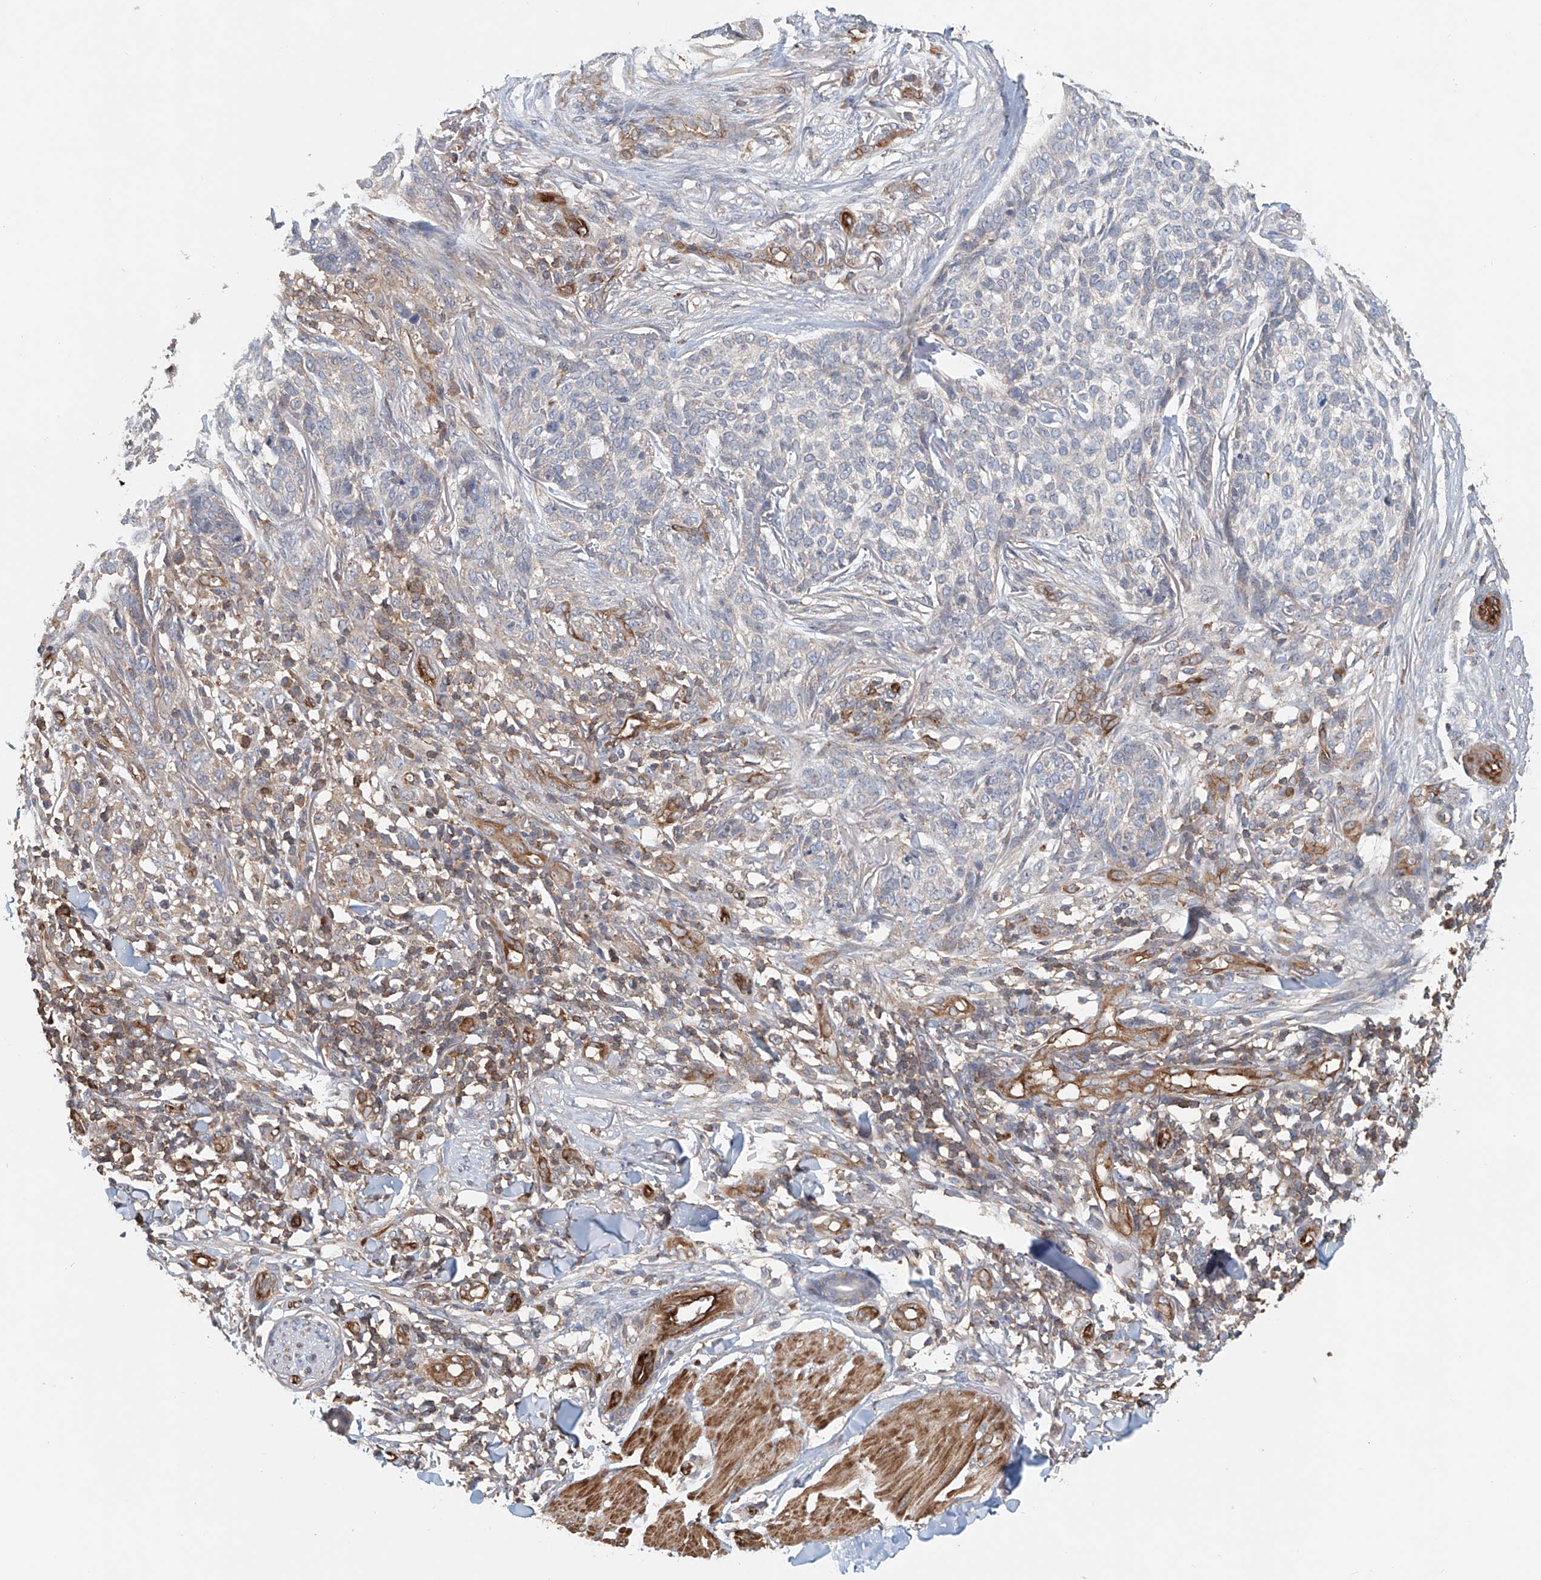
{"staining": {"intensity": "negative", "quantity": "none", "location": "none"}, "tissue": "skin cancer", "cell_type": "Tumor cells", "image_type": "cancer", "snomed": [{"axis": "morphology", "description": "Basal cell carcinoma"}, {"axis": "topography", "description": "Skin"}], "caption": "High power microscopy histopathology image of an immunohistochemistry (IHC) micrograph of skin cancer (basal cell carcinoma), revealing no significant staining in tumor cells. (DAB (3,3'-diaminobenzidine) immunohistochemistry (IHC) visualized using brightfield microscopy, high magnification).", "gene": "FRYL", "patient": {"sex": "female", "age": 64}}